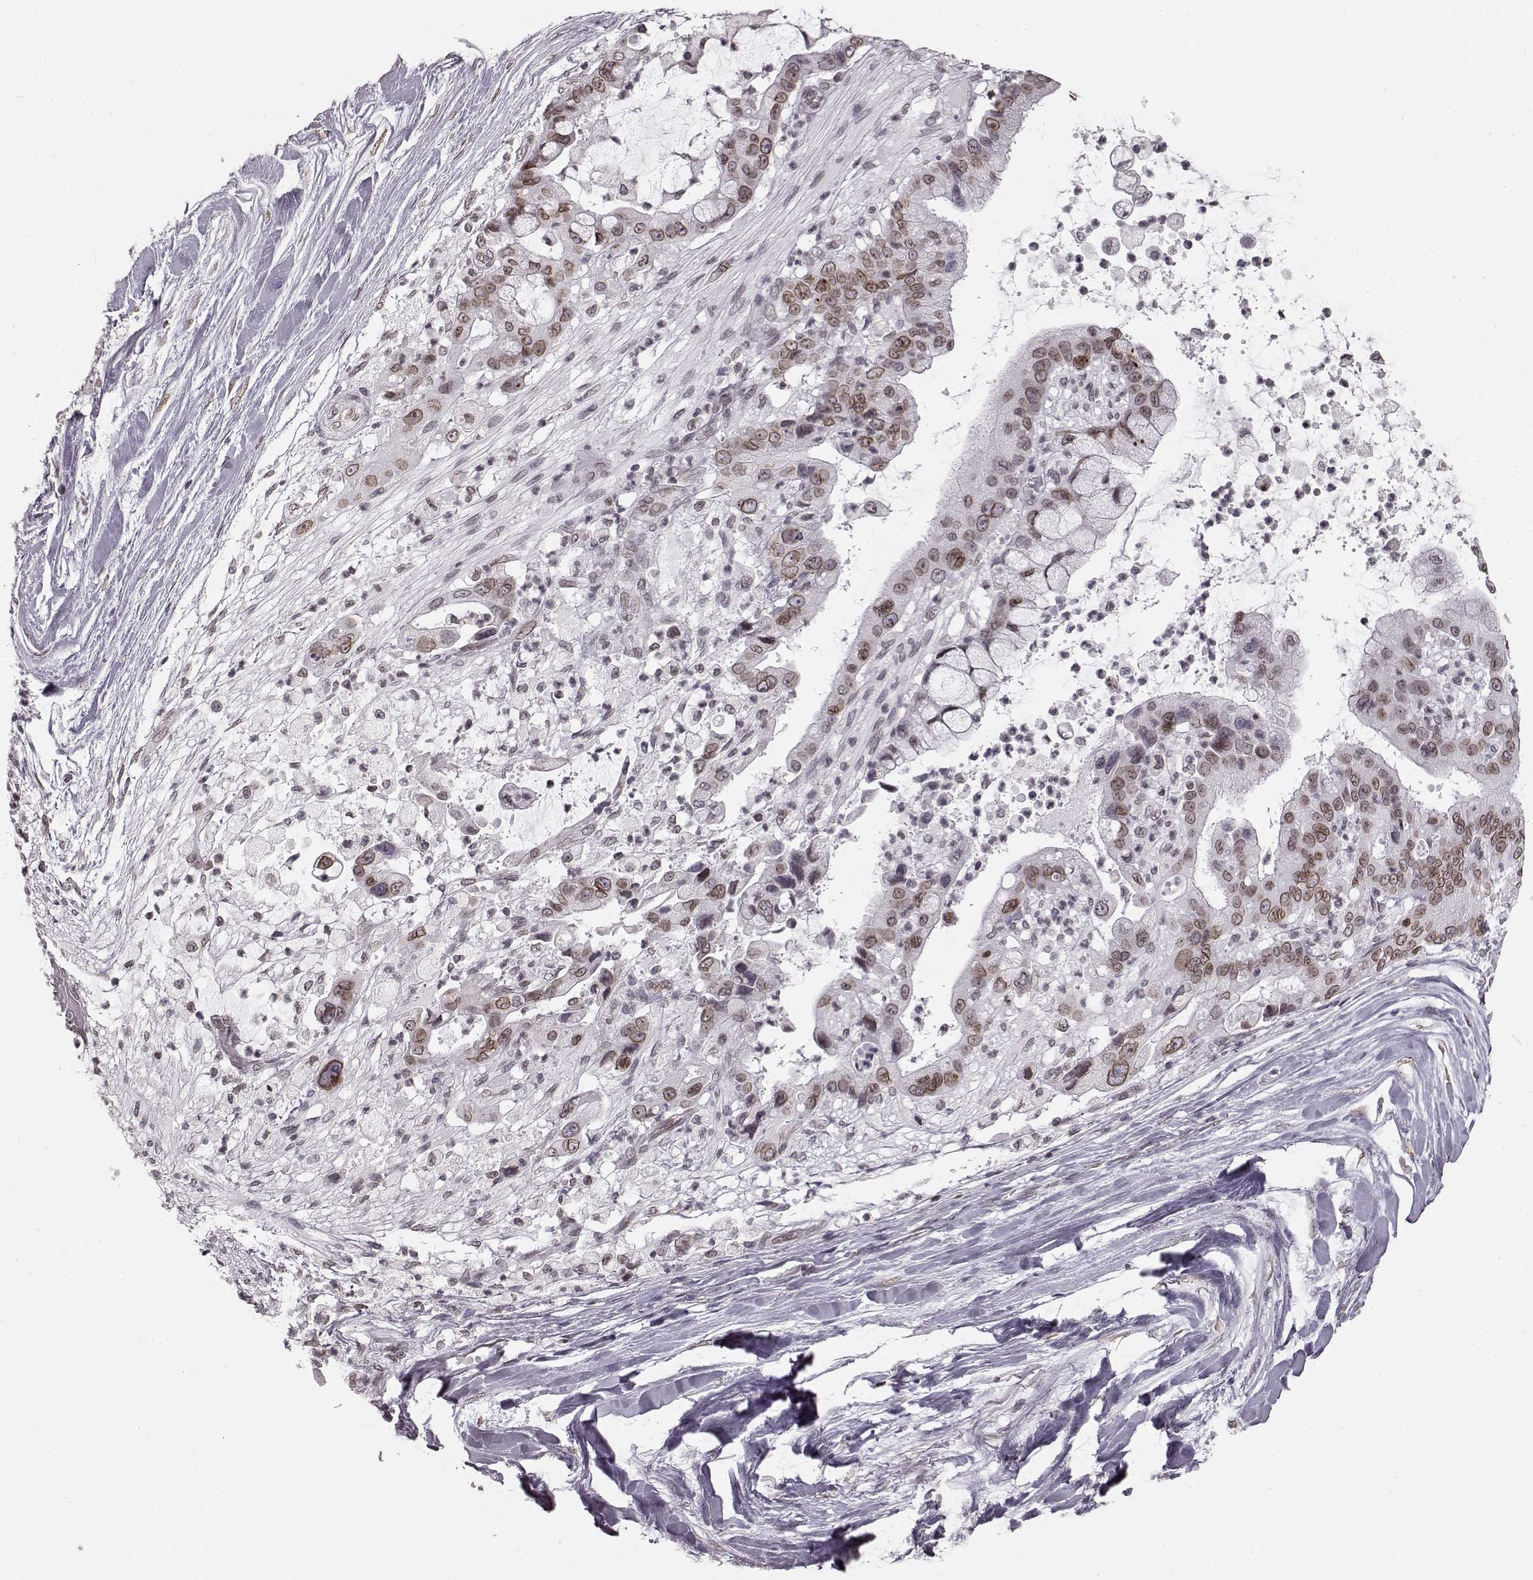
{"staining": {"intensity": "moderate", "quantity": ">75%", "location": "cytoplasmic/membranous,nuclear"}, "tissue": "liver cancer", "cell_type": "Tumor cells", "image_type": "cancer", "snomed": [{"axis": "morphology", "description": "Cholangiocarcinoma"}, {"axis": "topography", "description": "Liver"}], "caption": "Liver cancer (cholangiocarcinoma) stained for a protein (brown) shows moderate cytoplasmic/membranous and nuclear positive expression in about >75% of tumor cells.", "gene": "DCAF12", "patient": {"sex": "female", "age": 54}}